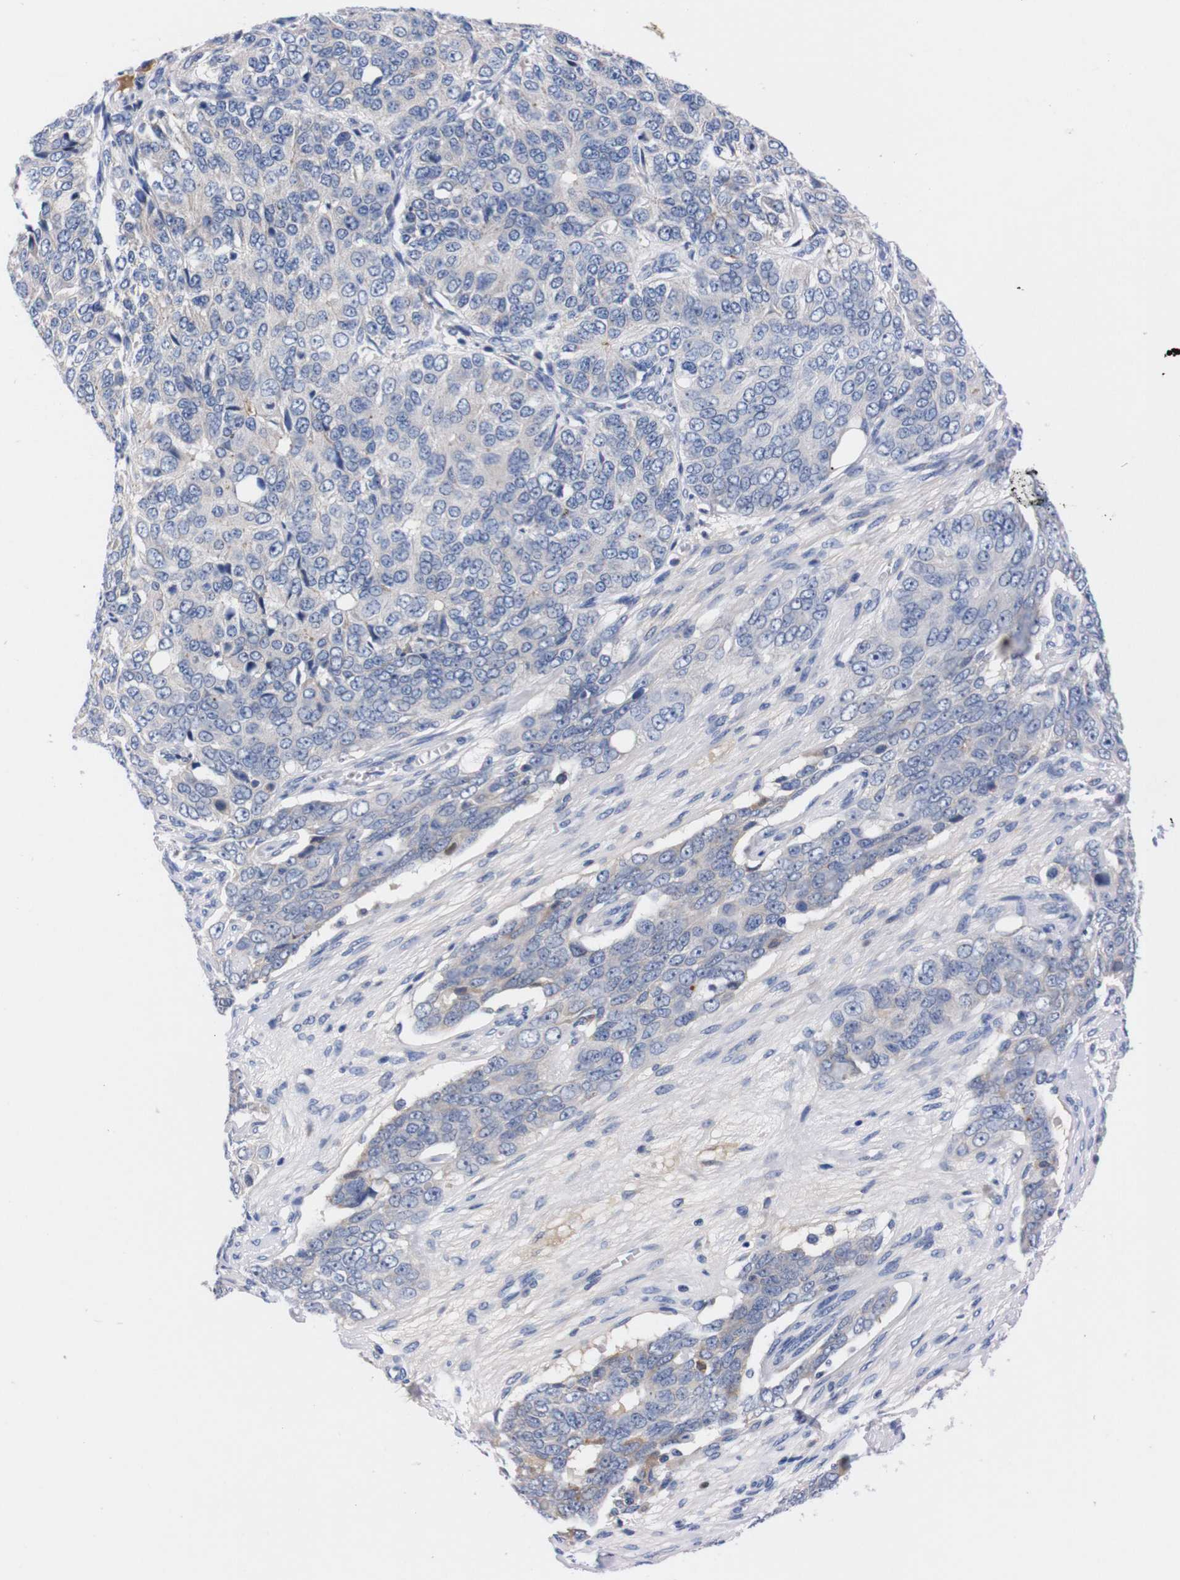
{"staining": {"intensity": "negative", "quantity": "none", "location": "none"}, "tissue": "ovarian cancer", "cell_type": "Tumor cells", "image_type": "cancer", "snomed": [{"axis": "morphology", "description": "Carcinoma, endometroid"}, {"axis": "topography", "description": "Ovary"}], "caption": "A micrograph of human ovarian cancer is negative for staining in tumor cells.", "gene": "FAM210A", "patient": {"sex": "female", "age": 51}}